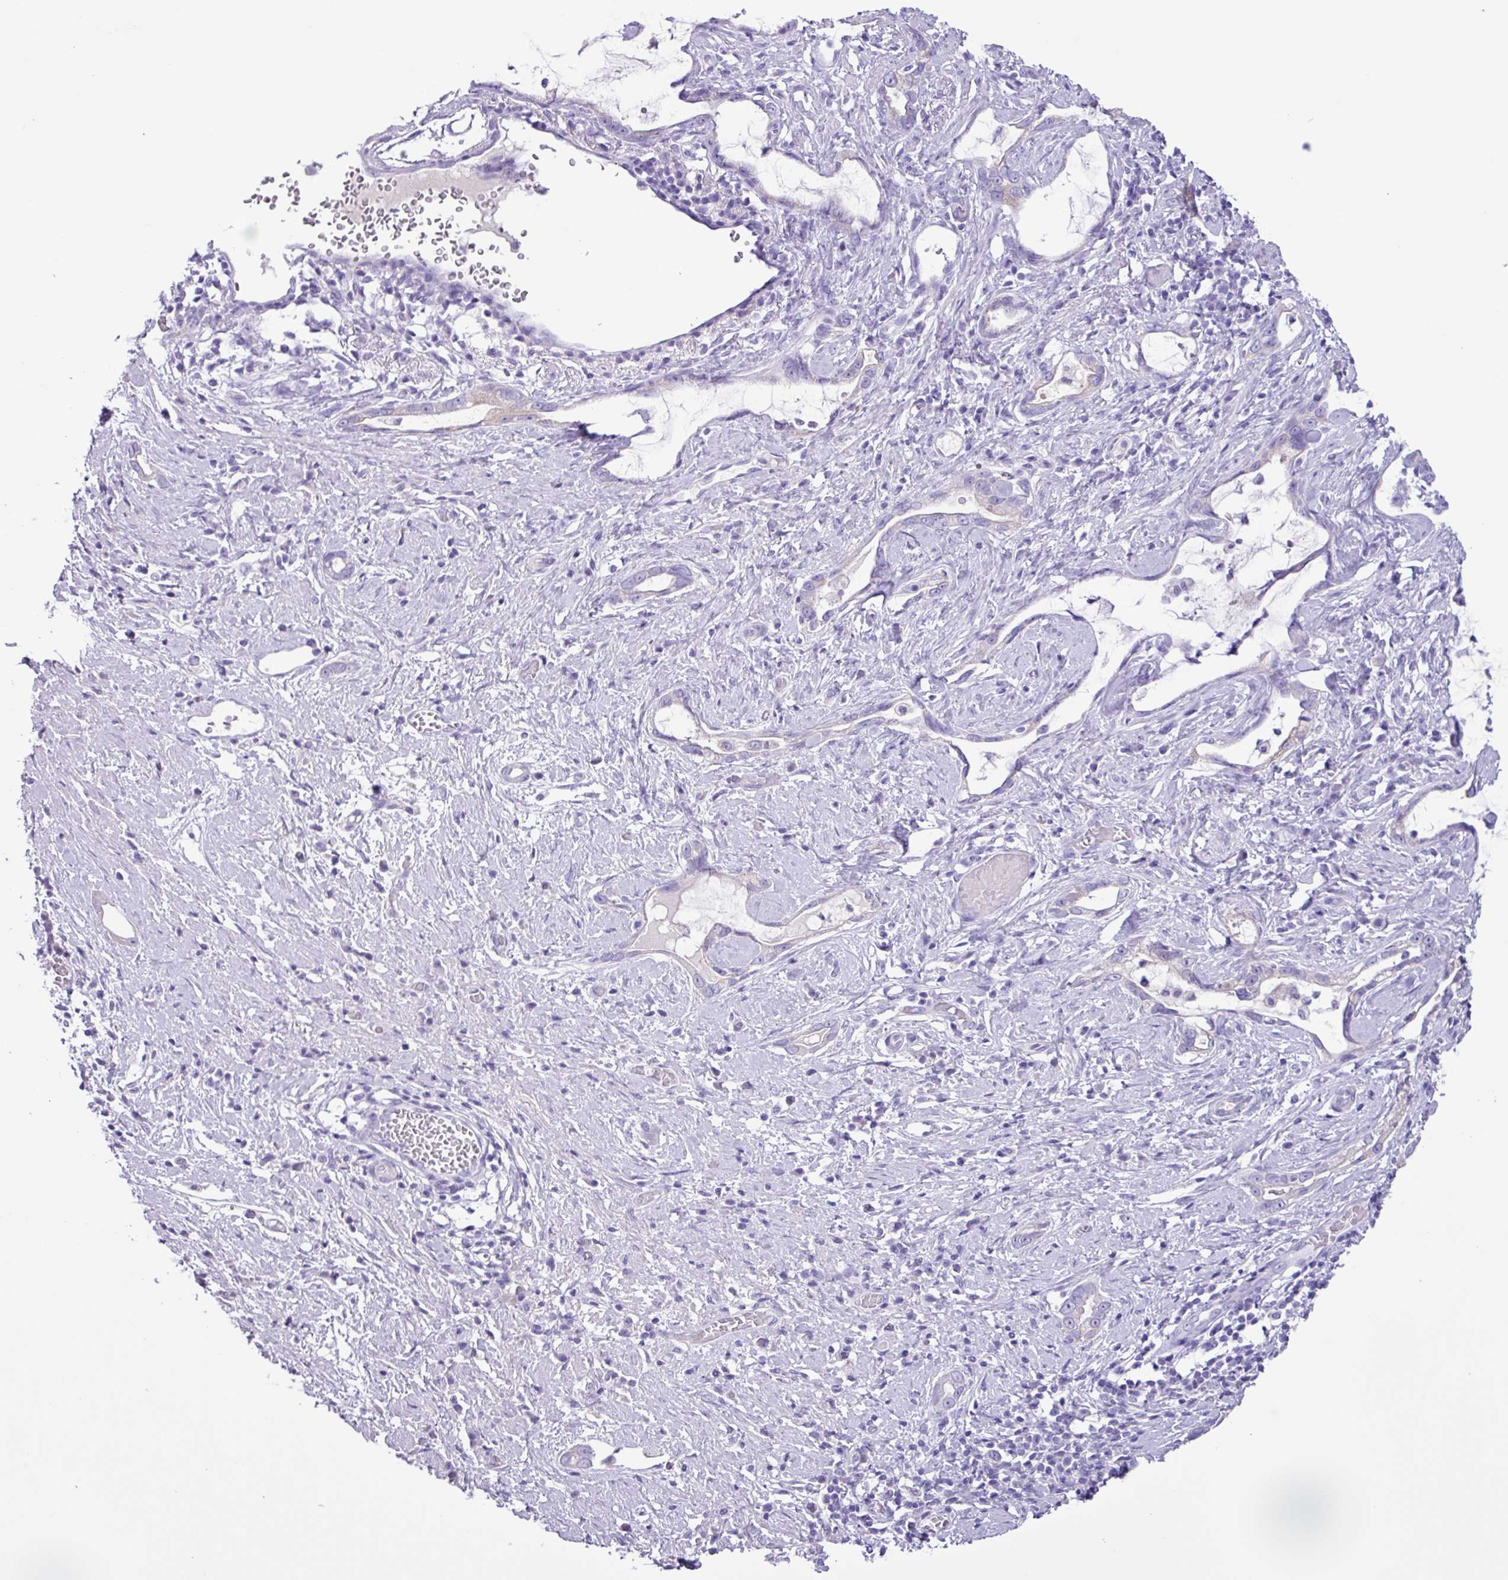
{"staining": {"intensity": "negative", "quantity": "none", "location": "none"}, "tissue": "stomach cancer", "cell_type": "Tumor cells", "image_type": "cancer", "snomed": [{"axis": "morphology", "description": "Adenocarcinoma, NOS"}, {"axis": "topography", "description": "Stomach"}], "caption": "Protein analysis of stomach adenocarcinoma shows no significant staining in tumor cells.", "gene": "CYSTM1", "patient": {"sex": "male", "age": 55}}